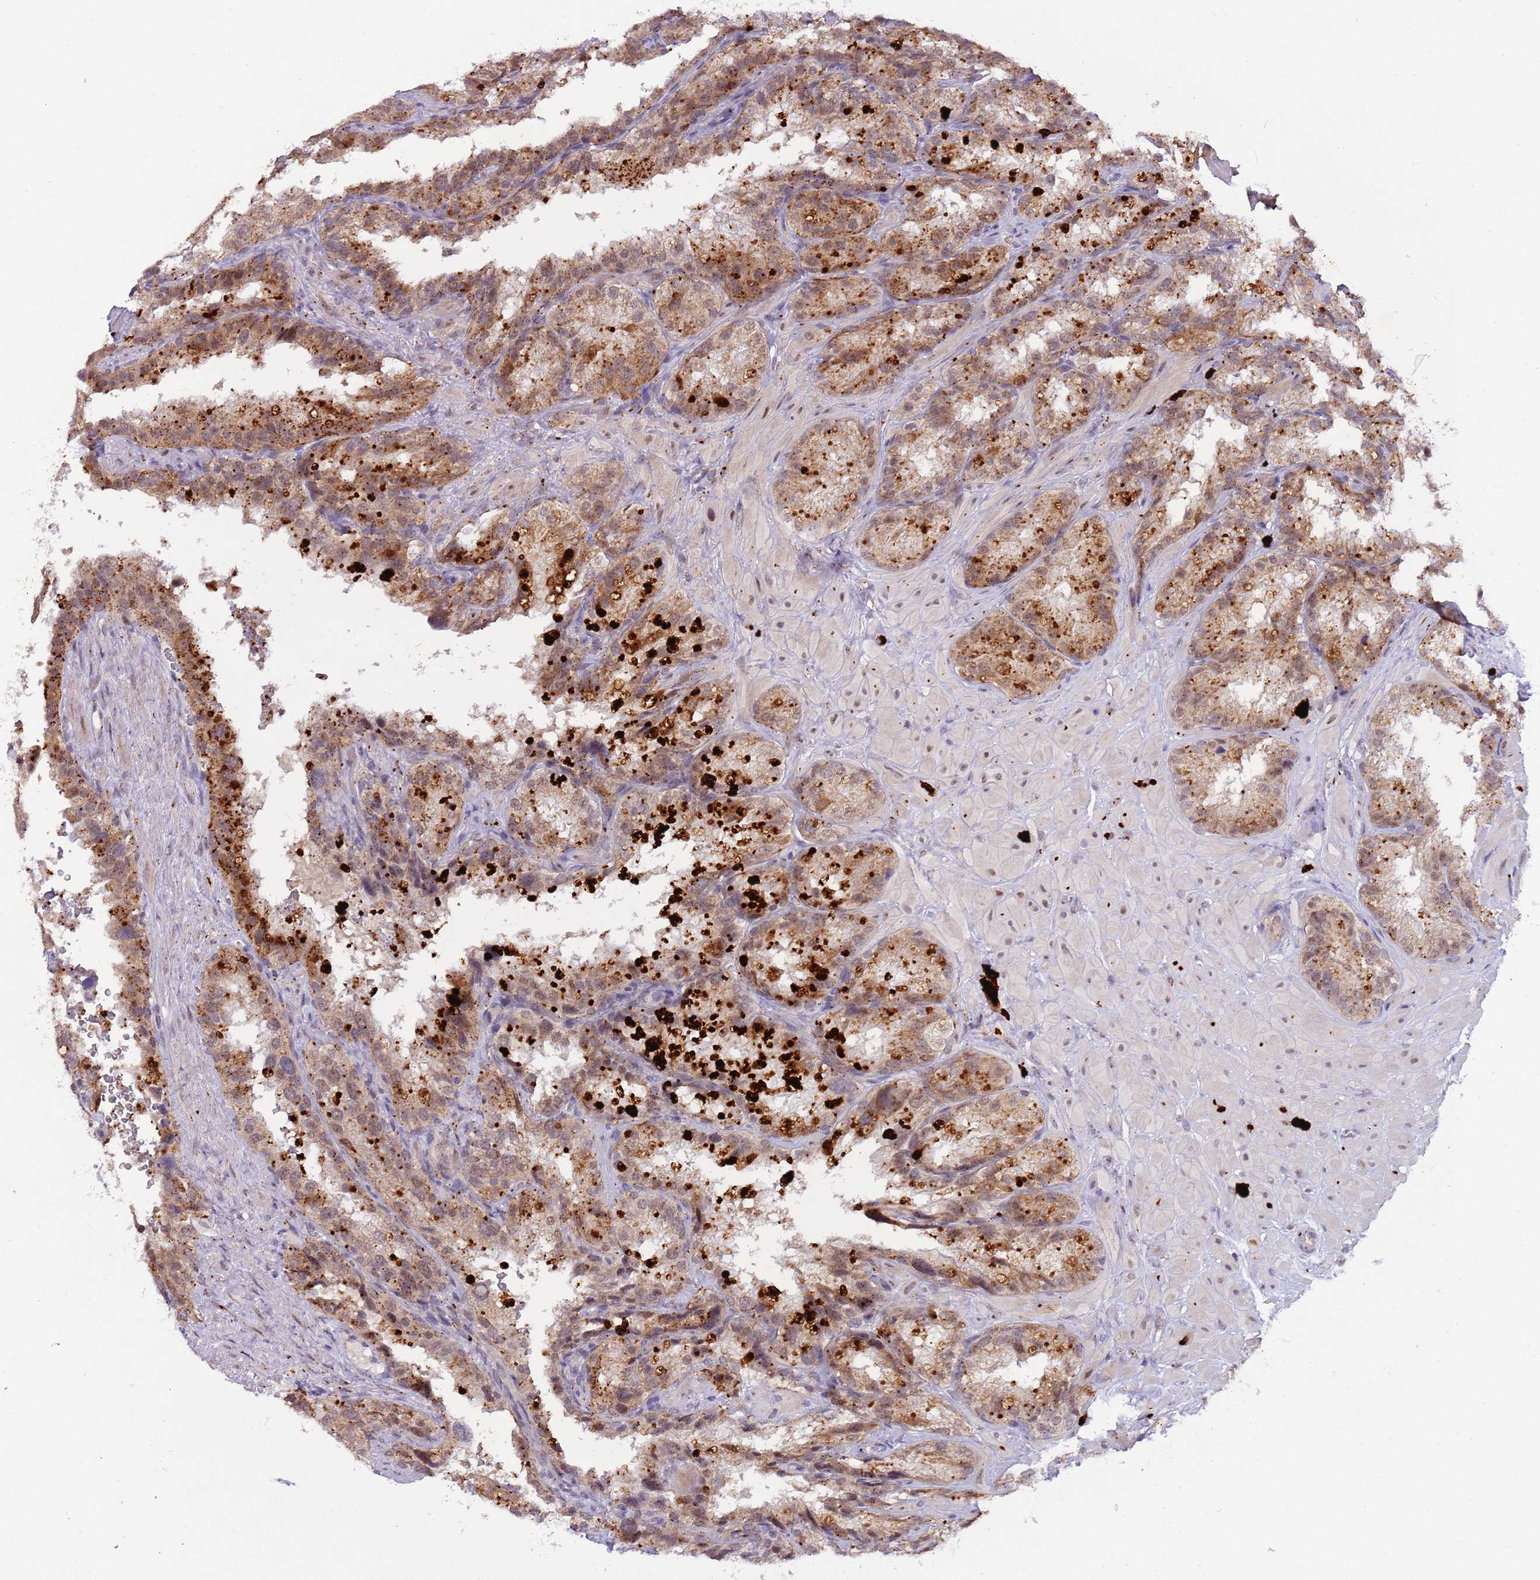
{"staining": {"intensity": "strong", "quantity": ">75%", "location": "cytoplasmic/membranous"}, "tissue": "seminal vesicle", "cell_type": "Glandular cells", "image_type": "normal", "snomed": [{"axis": "morphology", "description": "Normal tissue, NOS"}, {"axis": "topography", "description": "Seminal veicle"}], "caption": "Immunohistochemical staining of normal human seminal vesicle demonstrates strong cytoplasmic/membranous protein expression in approximately >75% of glandular cells. Using DAB (brown) and hematoxylin (blue) stains, captured at high magnification using brightfield microscopy.", "gene": "TRIM27", "patient": {"sex": "male", "age": 58}}